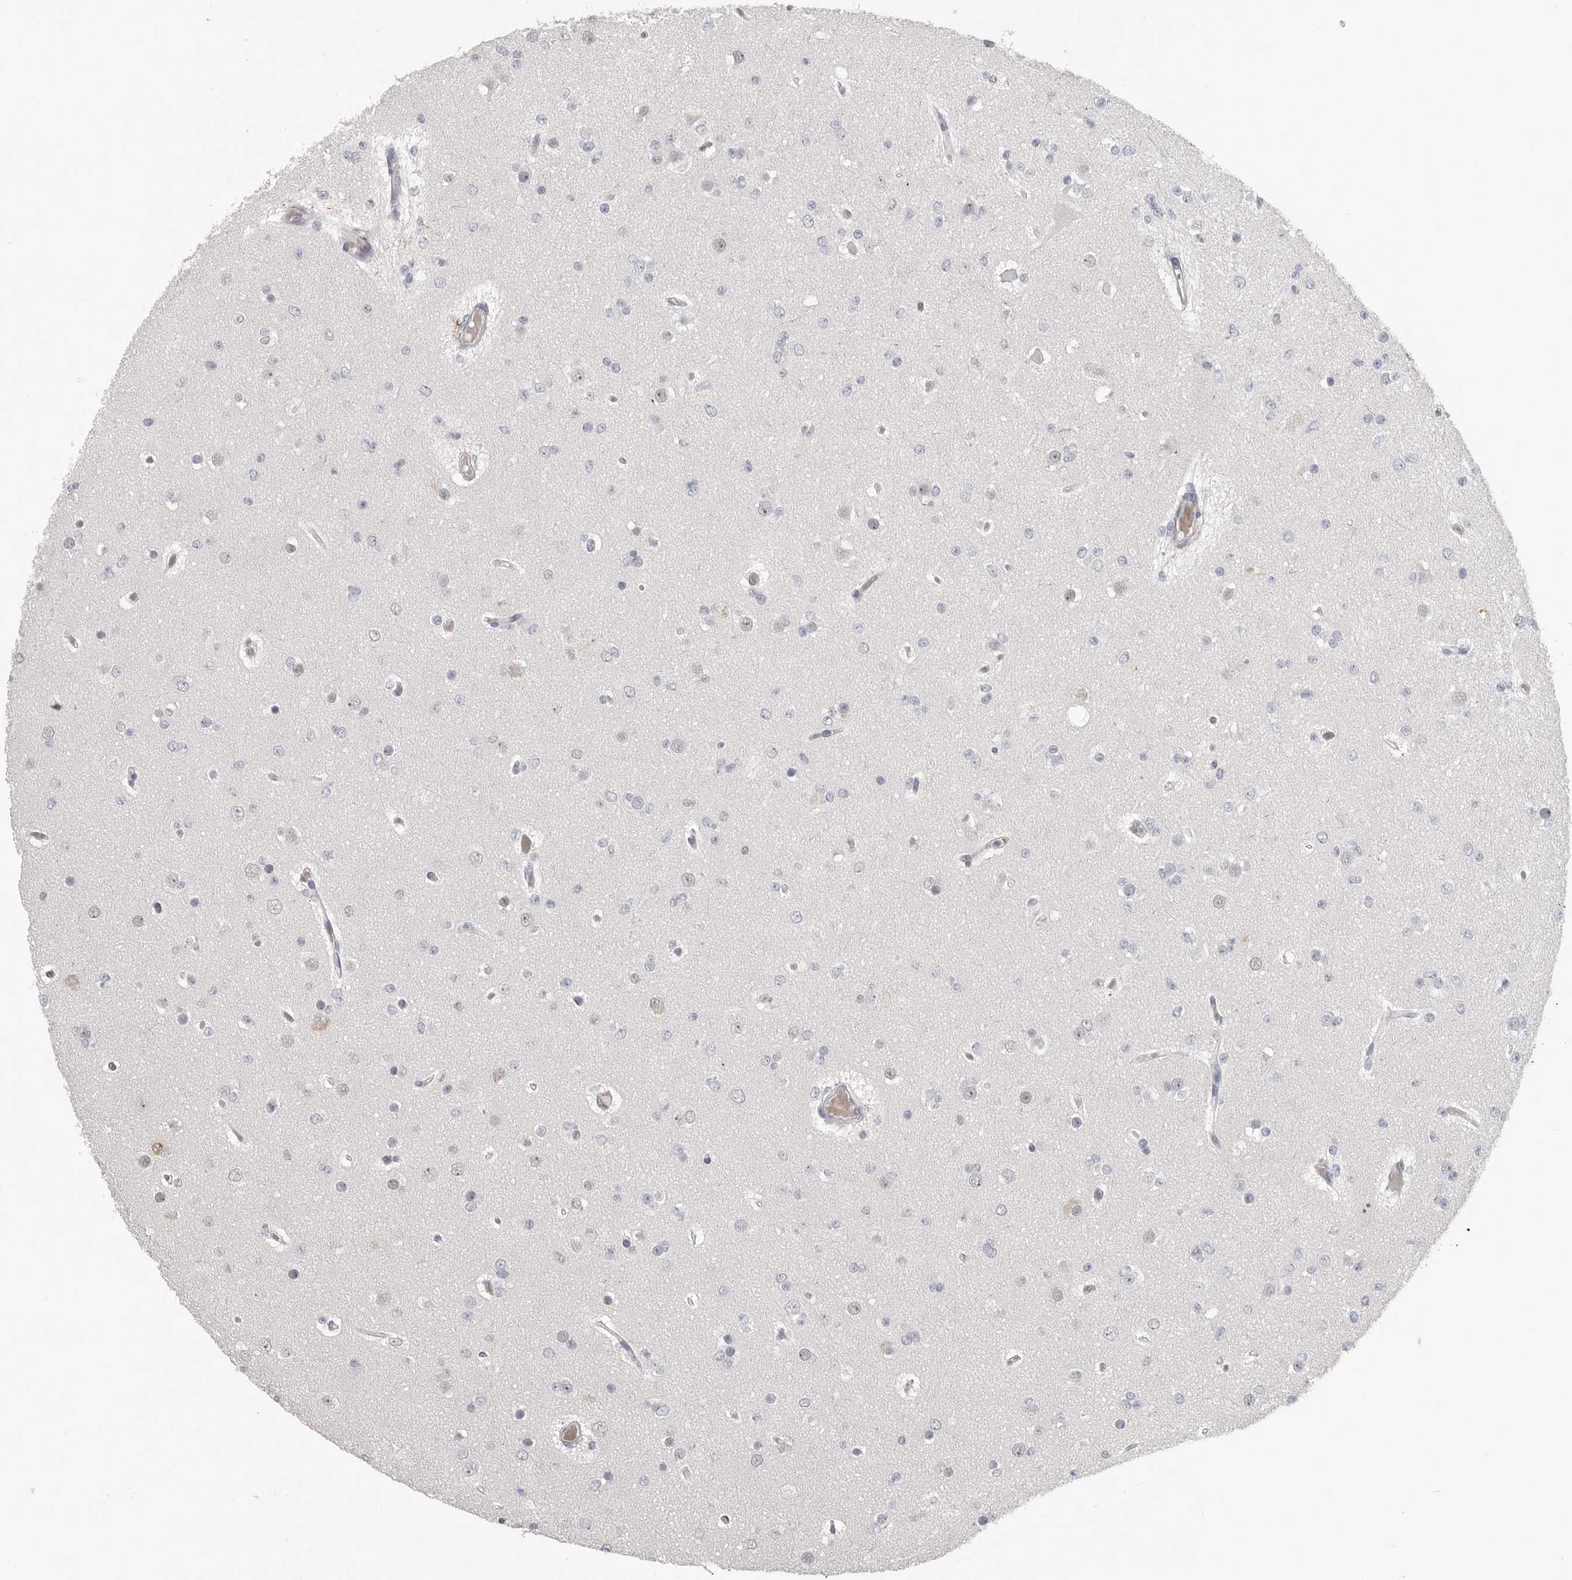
{"staining": {"intensity": "negative", "quantity": "none", "location": "none"}, "tissue": "glioma", "cell_type": "Tumor cells", "image_type": "cancer", "snomed": [{"axis": "morphology", "description": "Glioma, malignant, Low grade"}, {"axis": "topography", "description": "Brain"}], "caption": "A high-resolution micrograph shows IHC staining of glioma, which displays no significant positivity in tumor cells.", "gene": "PLEKHF1", "patient": {"sex": "female", "age": 22}}